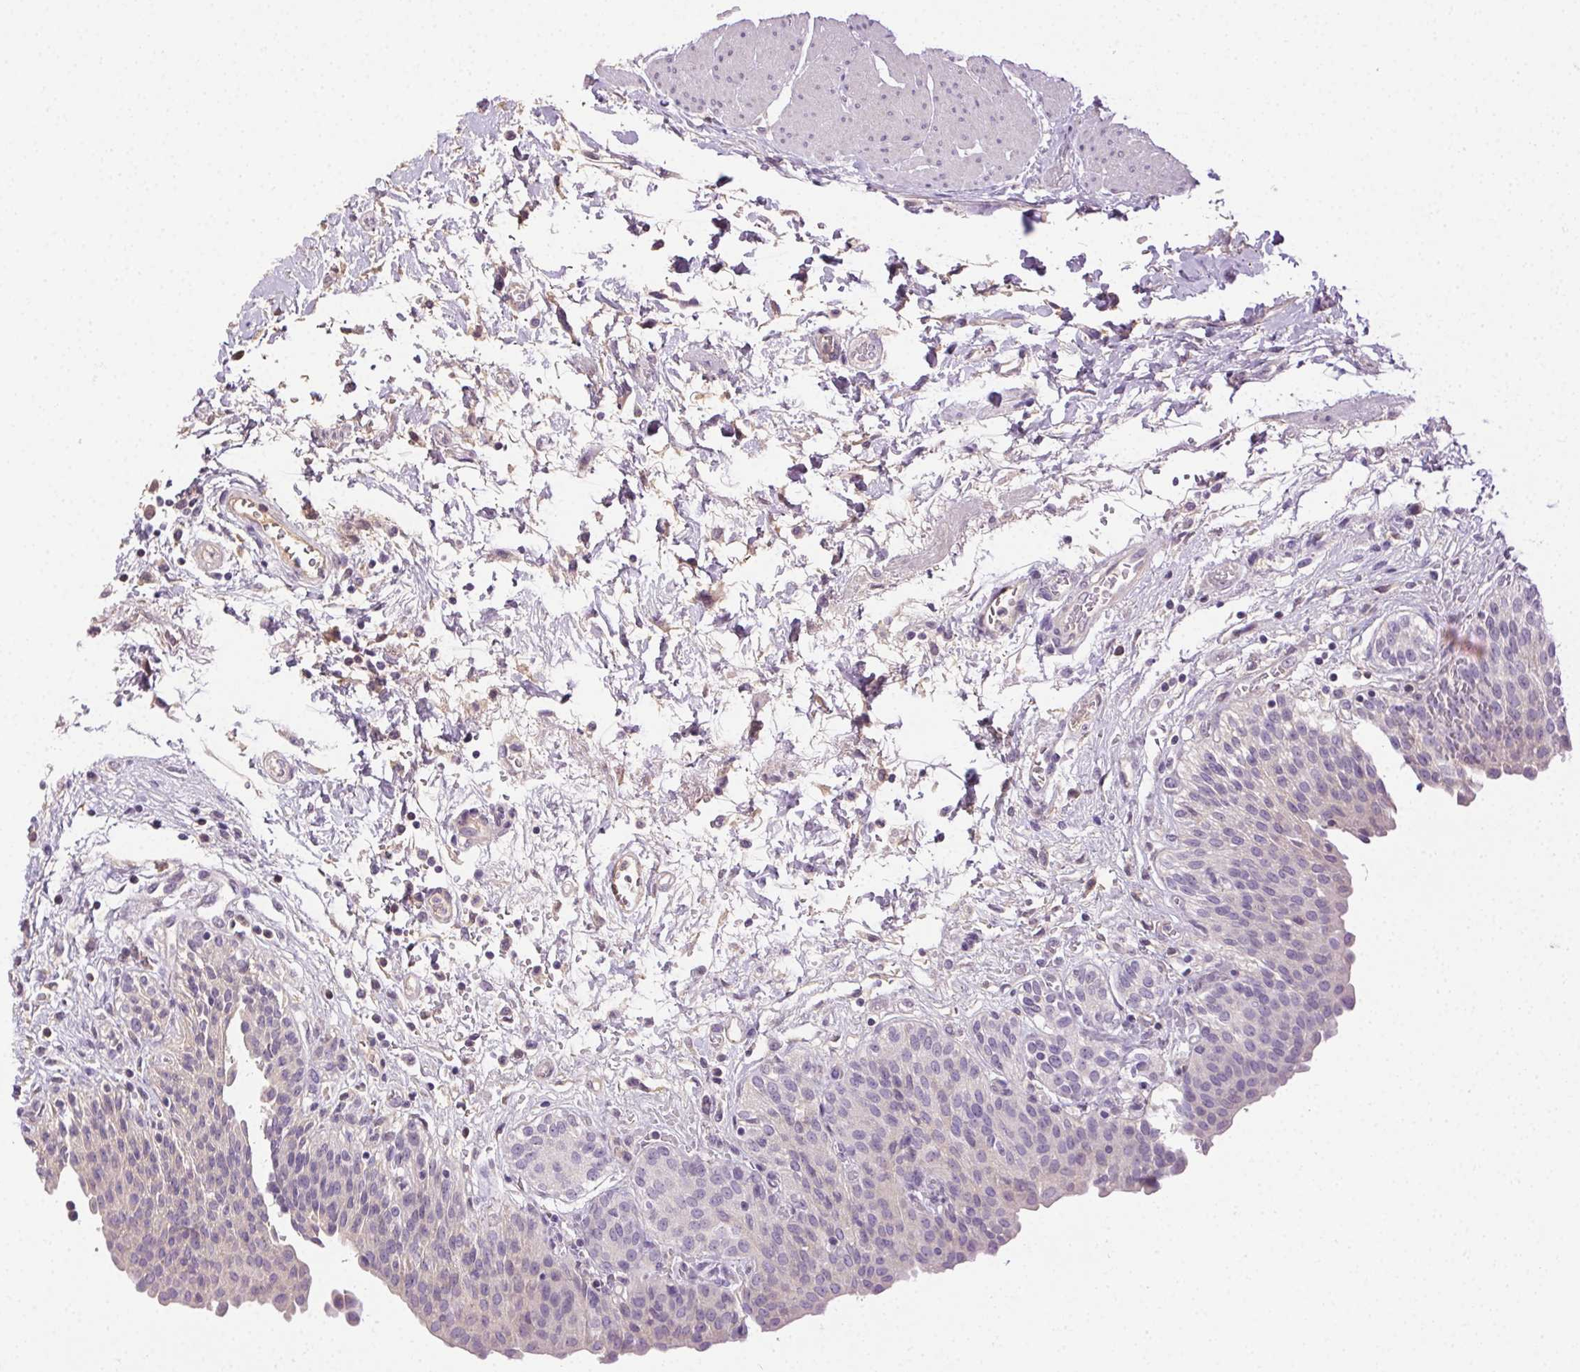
{"staining": {"intensity": "negative", "quantity": "none", "location": "none"}, "tissue": "urinary bladder", "cell_type": "Urothelial cells", "image_type": "normal", "snomed": [{"axis": "morphology", "description": "Normal tissue, NOS"}, {"axis": "topography", "description": "Urinary bladder"}], "caption": "Urothelial cells are negative for brown protein staining in benign urinary bladder. The staining is performed using DAB (3,3'-diaminobenzidine) brown chromogen with nuclei counter-stained in using hematoxylin.", "gene": "BPIFB2", "patient": {"sex": "male", "age": 68}}